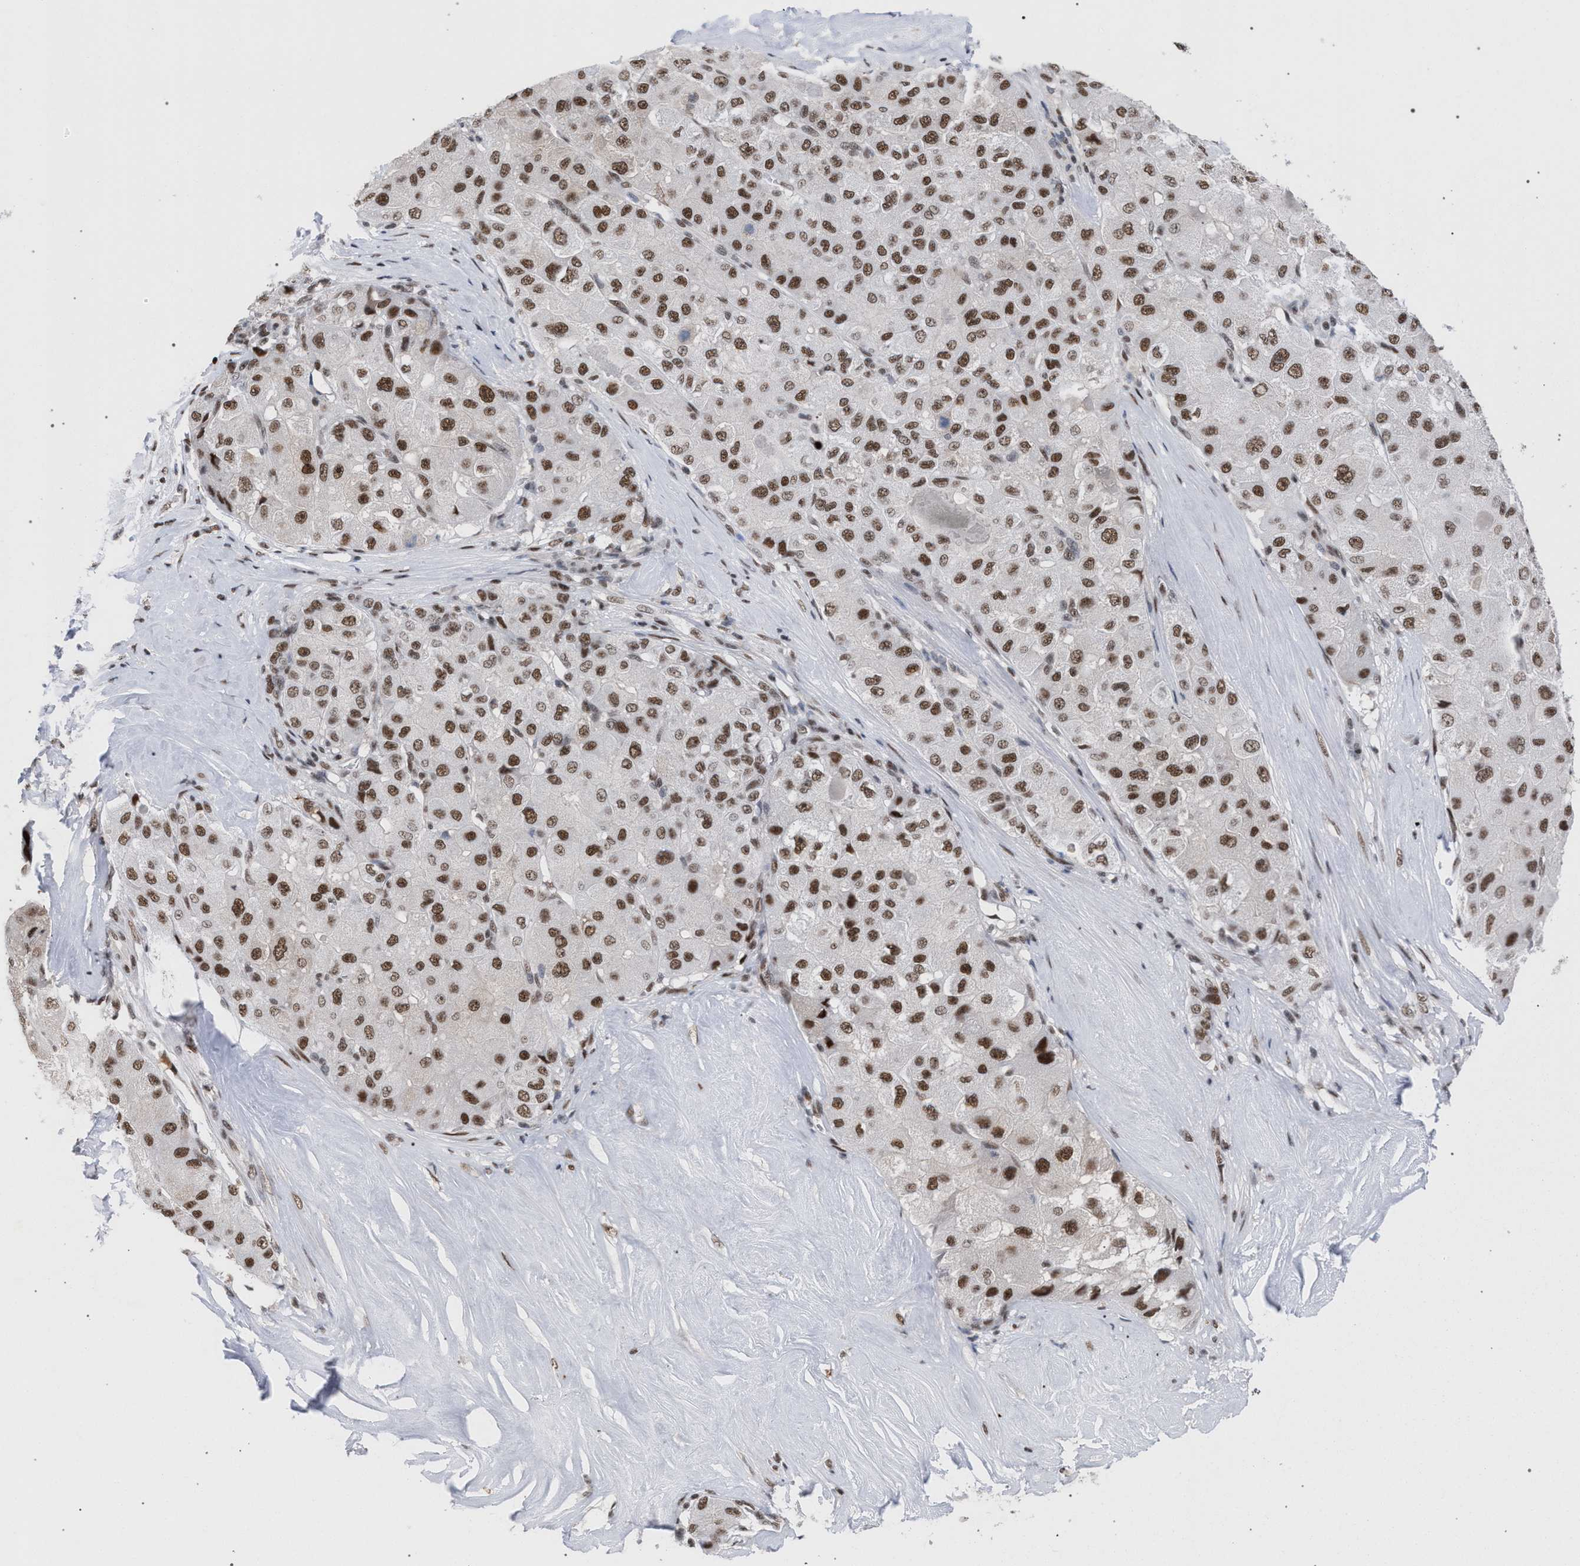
{"staining": {"intensity": "strong", "quantity": ">75%", "location": "nuclear"}, "tissue": "liver cancer", "cell_type": "Tumor cells", "image_type": "cancer", "snomed": [{"axis": "morphology", "description": "Carcinoma, Hepatocellular, NOS"}, {"axis": "topography", "description": "Liver"}], "caption": "Tumor cells demonstrate high levels of strong nuclear staining in approximately >75% of cells in human liver cancer (hepatocellular carcinoma). (IHC, brightfield microscopy, high magnification).", "gene": "SCAF4", "patient": {"sex": "male", "age": 80}}